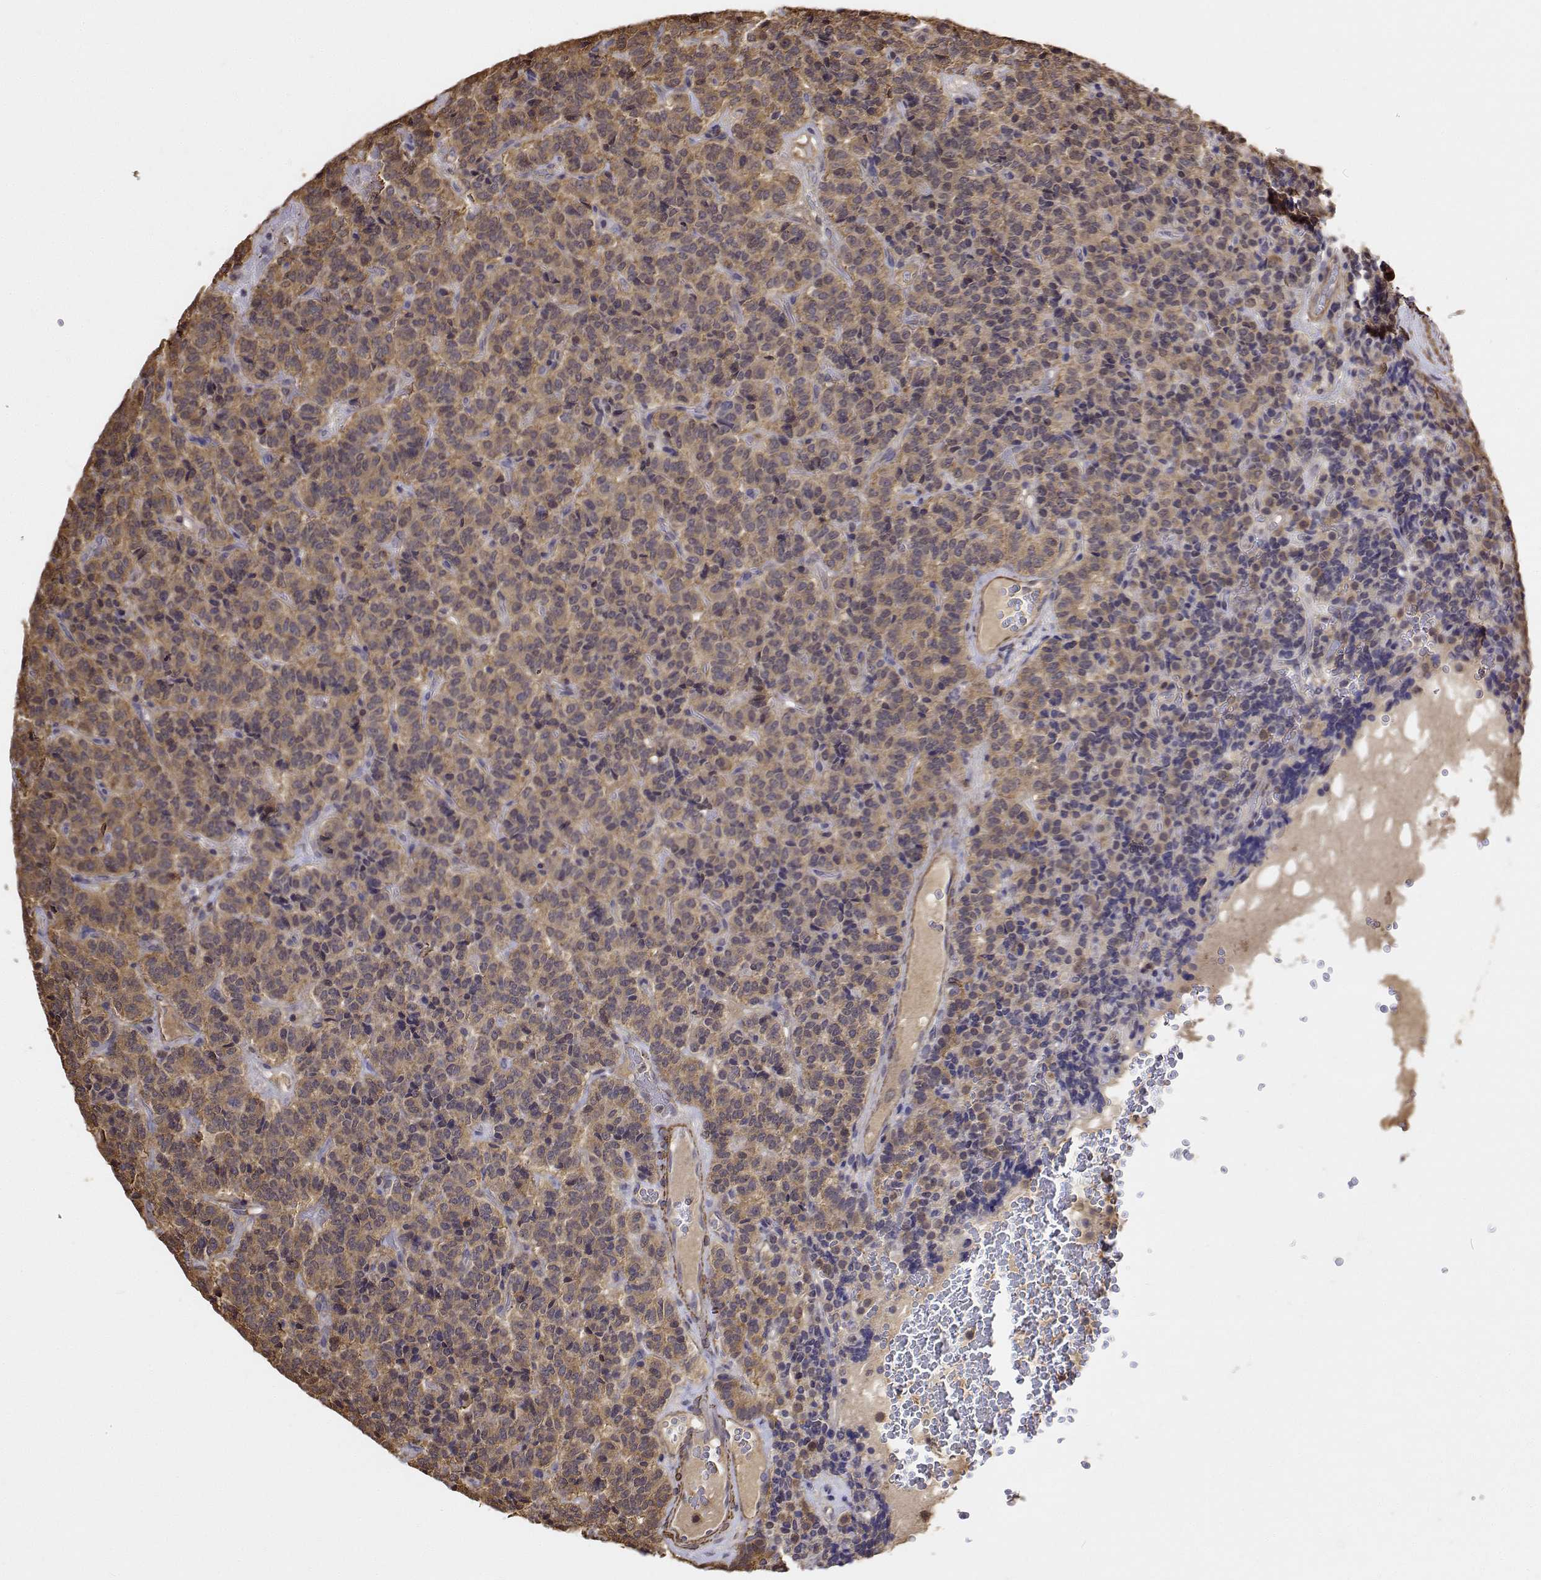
{"staining": {"intensity": "moderate", "quantity": ">75%", "location": "cytoplasmic/membranous"}, "tissue": "carcinoid", "cell_type": "Tumor cells", "image_type": "cancer", "snomed": [{"axis": "morphology", "description": "Carcinoid, malignant, NOS"}, {"axis": "topography", "description": "Pancreas"}], "caption": "Protein expression analysis of human malignant carcinoid reveals moderate cytoplasmic/membranous expression in about >75% of tumor cells. (DAB (3,3'-diaminobenzidine) IHC, brown staining for protein, blue staining for nuclei).", "gene": "PCID2", "patient": {"sex": "male", "age": 36}}